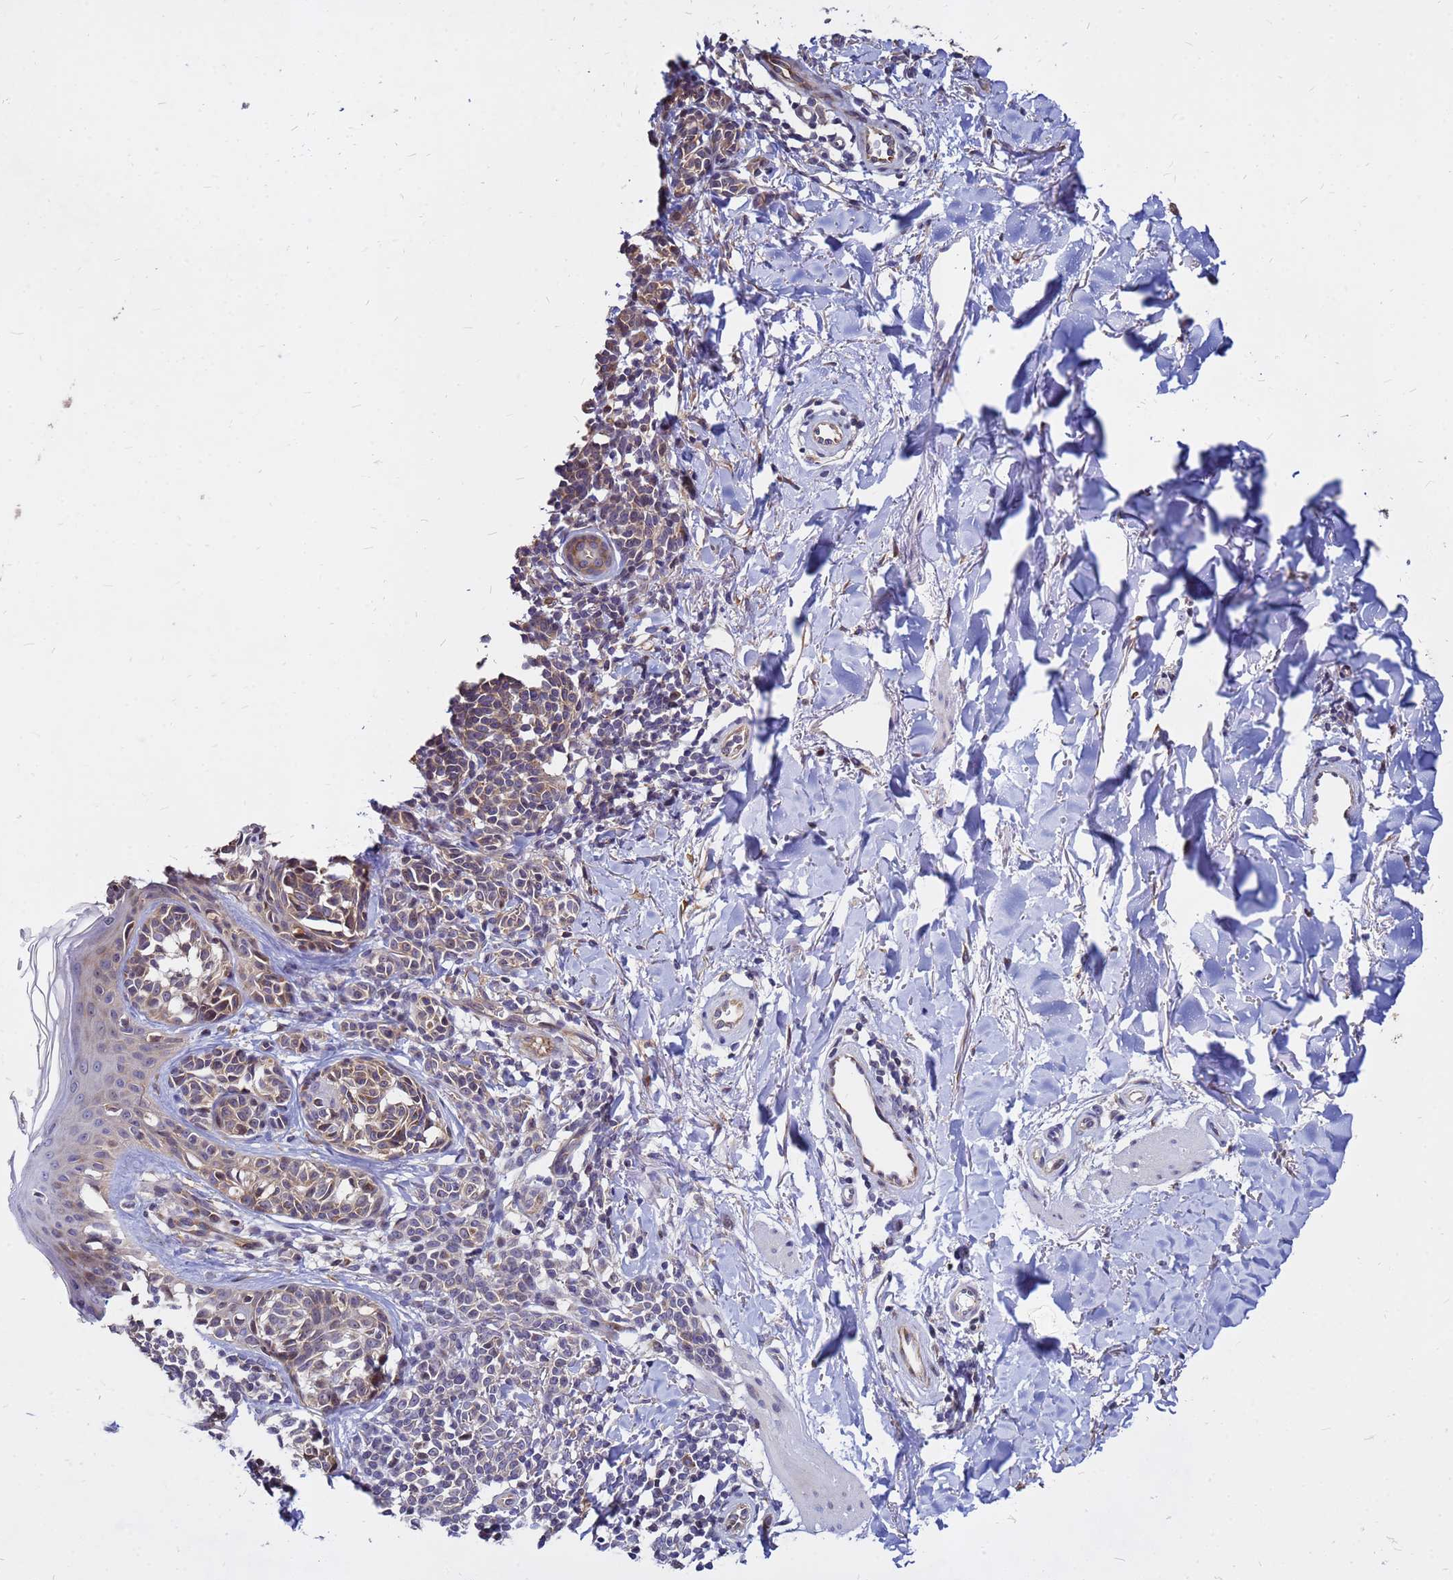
{"staining": {"intensity": "weak", "quantity": "25%-75%", "location": "cytoplasmic/membranous"}, "tissue": "melanoma", "cell_type": "Tumor cells", "image_type": "cancer", "snomed": [{"axis": "morphology", "description": "Malignant melanoma, NOS"}, {"axis": "topography", "description": "Skin of upper extremity"}], "caption": "Immunohistochemistry (IHC) histopathology image of neoplastic tissue: melanoma stained using immunohistochemistry (IHC) displays low levels of weak protein expression localized specifically in the cytoplasmic/membranous of tumor cells, appearing as a cytoplasmic/membranous brown color.", "gene": "MOB2", "patient": {"sex": "male", "age": 40}}